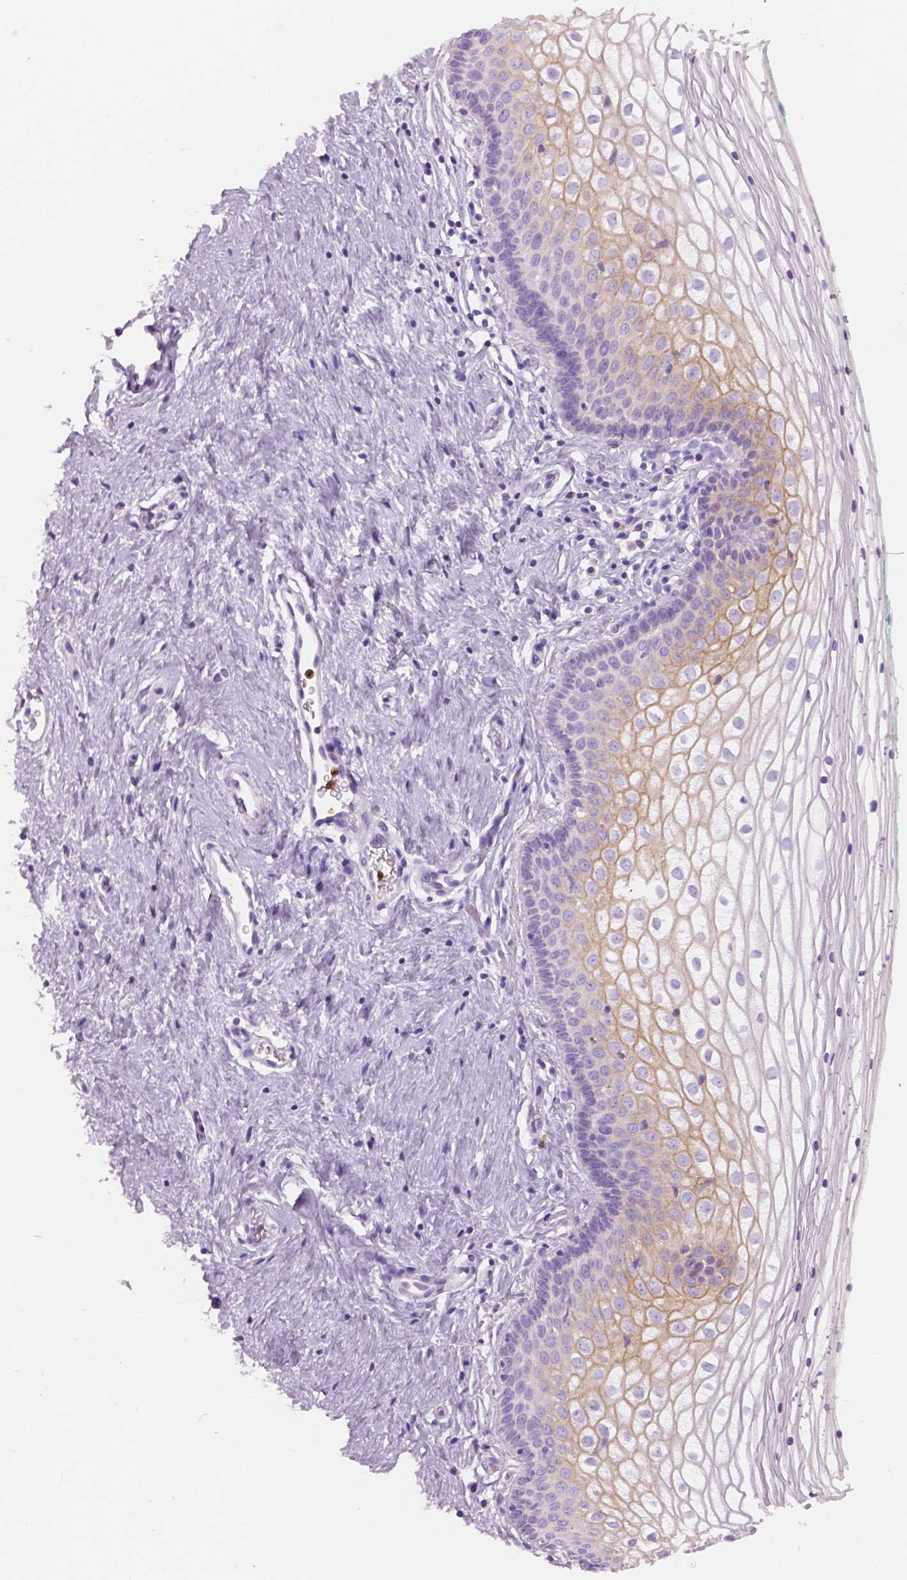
{"staining": {"intensity": "weak", "quantity": "25%-75%", "location": "cytoplasmic/membranous"}, "tissue": "vagina", "cell_type": "Squamous epithelial cells", "image_type": "normal", "snomed": [{"axis": "morphology", "description": "Normal tissue, NOS"}, {"axis": "topography", "description": "Vagina"}], "caption": "Squamous epithelial cells reveal low levels of weak cytoplasmic/membranous staining in about 25%-75% of cells in benign vagina.", "gene": "CXCR2", "patient": {"sex": "female", "age": 36}}